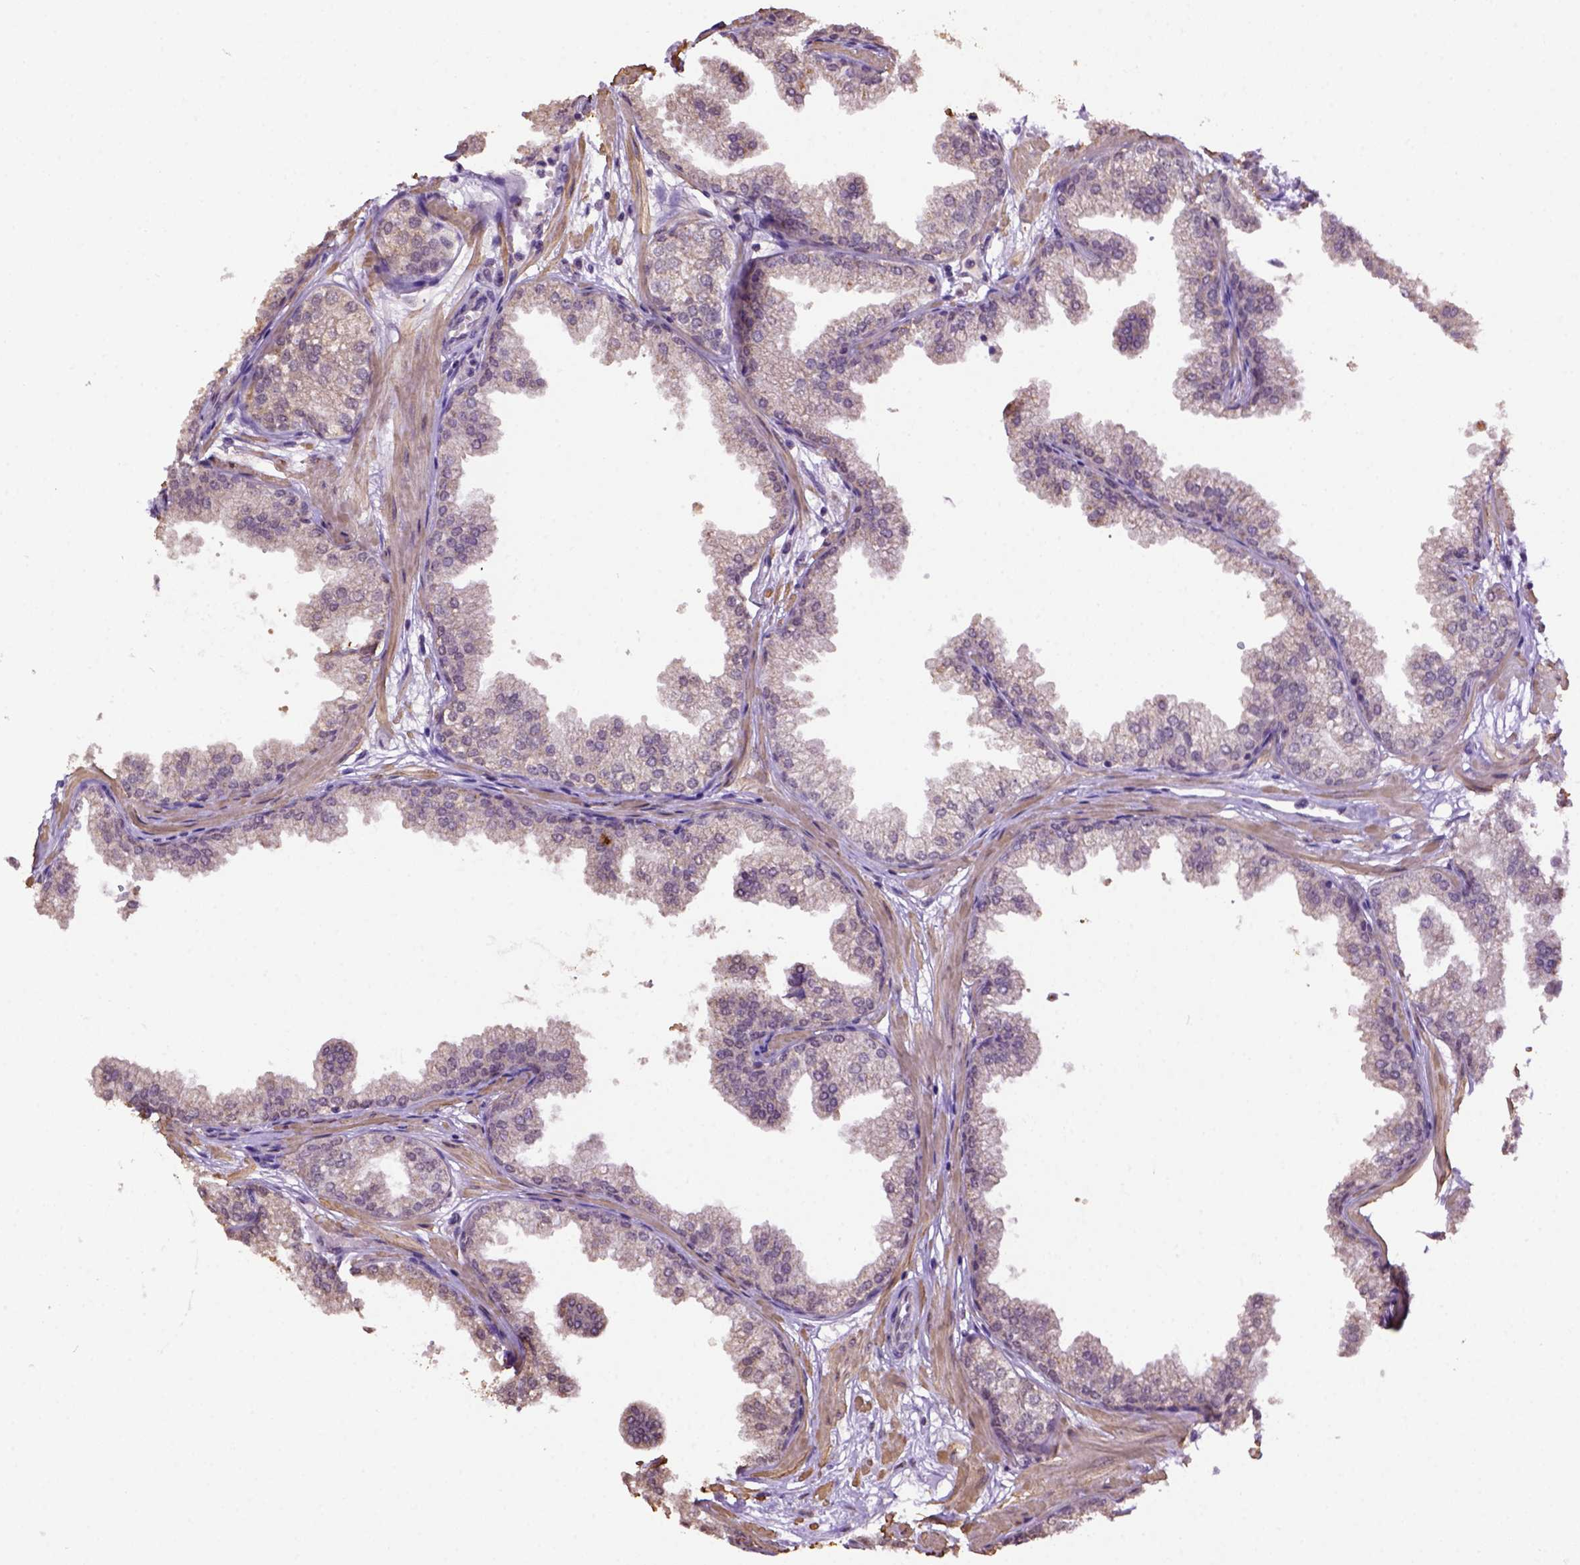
{"staining": {"intensity": "negative", "quantity": "none", "location": "none"}, "tissue": "prostate", "cell_type": "Glandular cells", "image_type": "normal", "snomed": [{"axis": "morphology", "description": "Normal tissue, NOS"}, {"axis": "topography", "description": "Prostate"}], "caption": "Glandular cells show no significant protein staining in normal prostate.", "gene": "WDR17", "patient": {"sex": "male", "age": 37}}